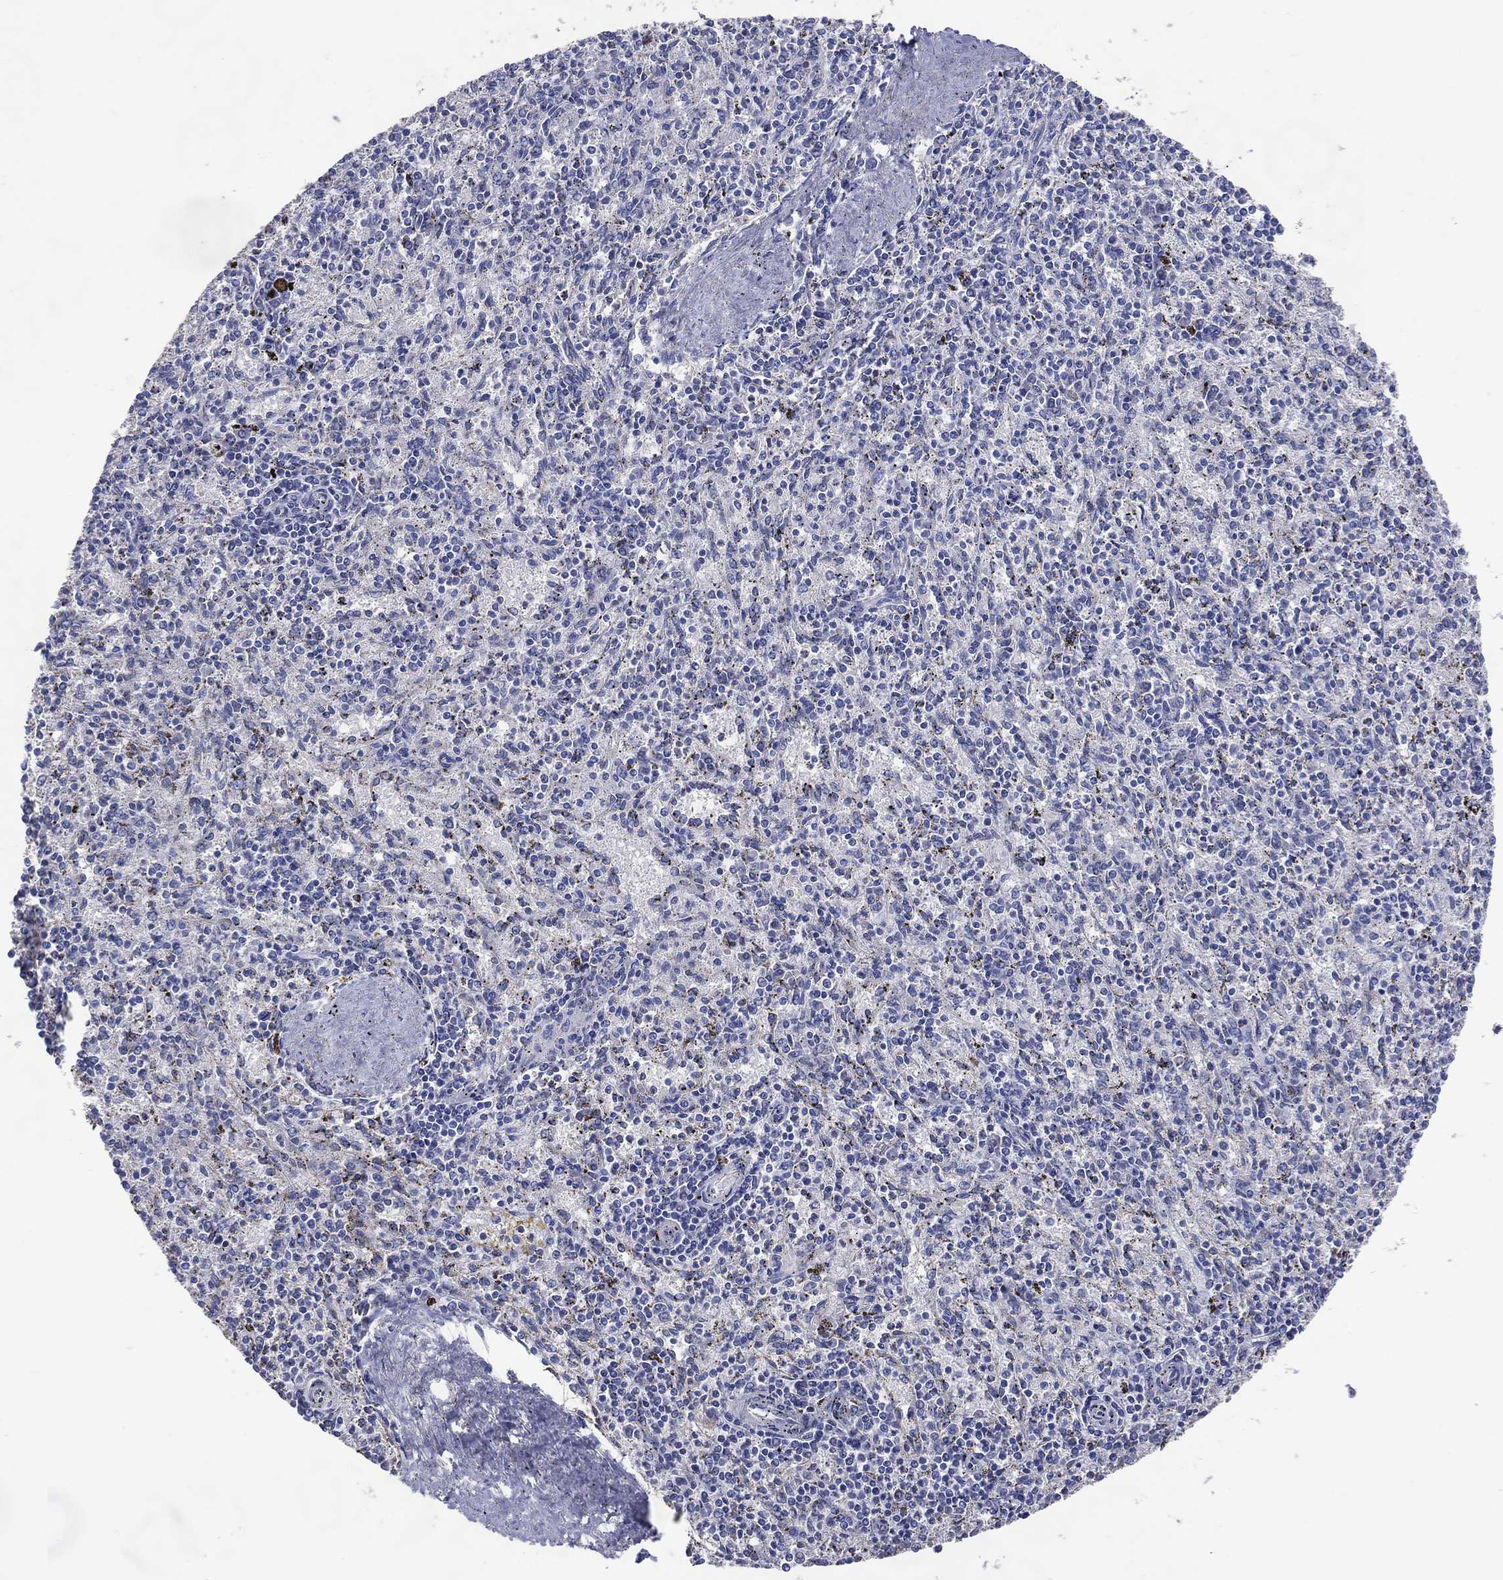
{"staining": {"intensity": "negative", "quantity": "none", "location": "none"}, "tissue": "spleen", "cell_type": "Cells in red pulp", "image_type": "normal", "snomed": [{"axis": "morphology", "description": "Normal tissue, NOS"}, {"axis": "topography", "description": "Spleen"}], "caption": "The micrograph shows no significant staining in cells in red pulp of spleen.", "gene": "DNAH6", "patient": {"sex": "female", "age": 37}}